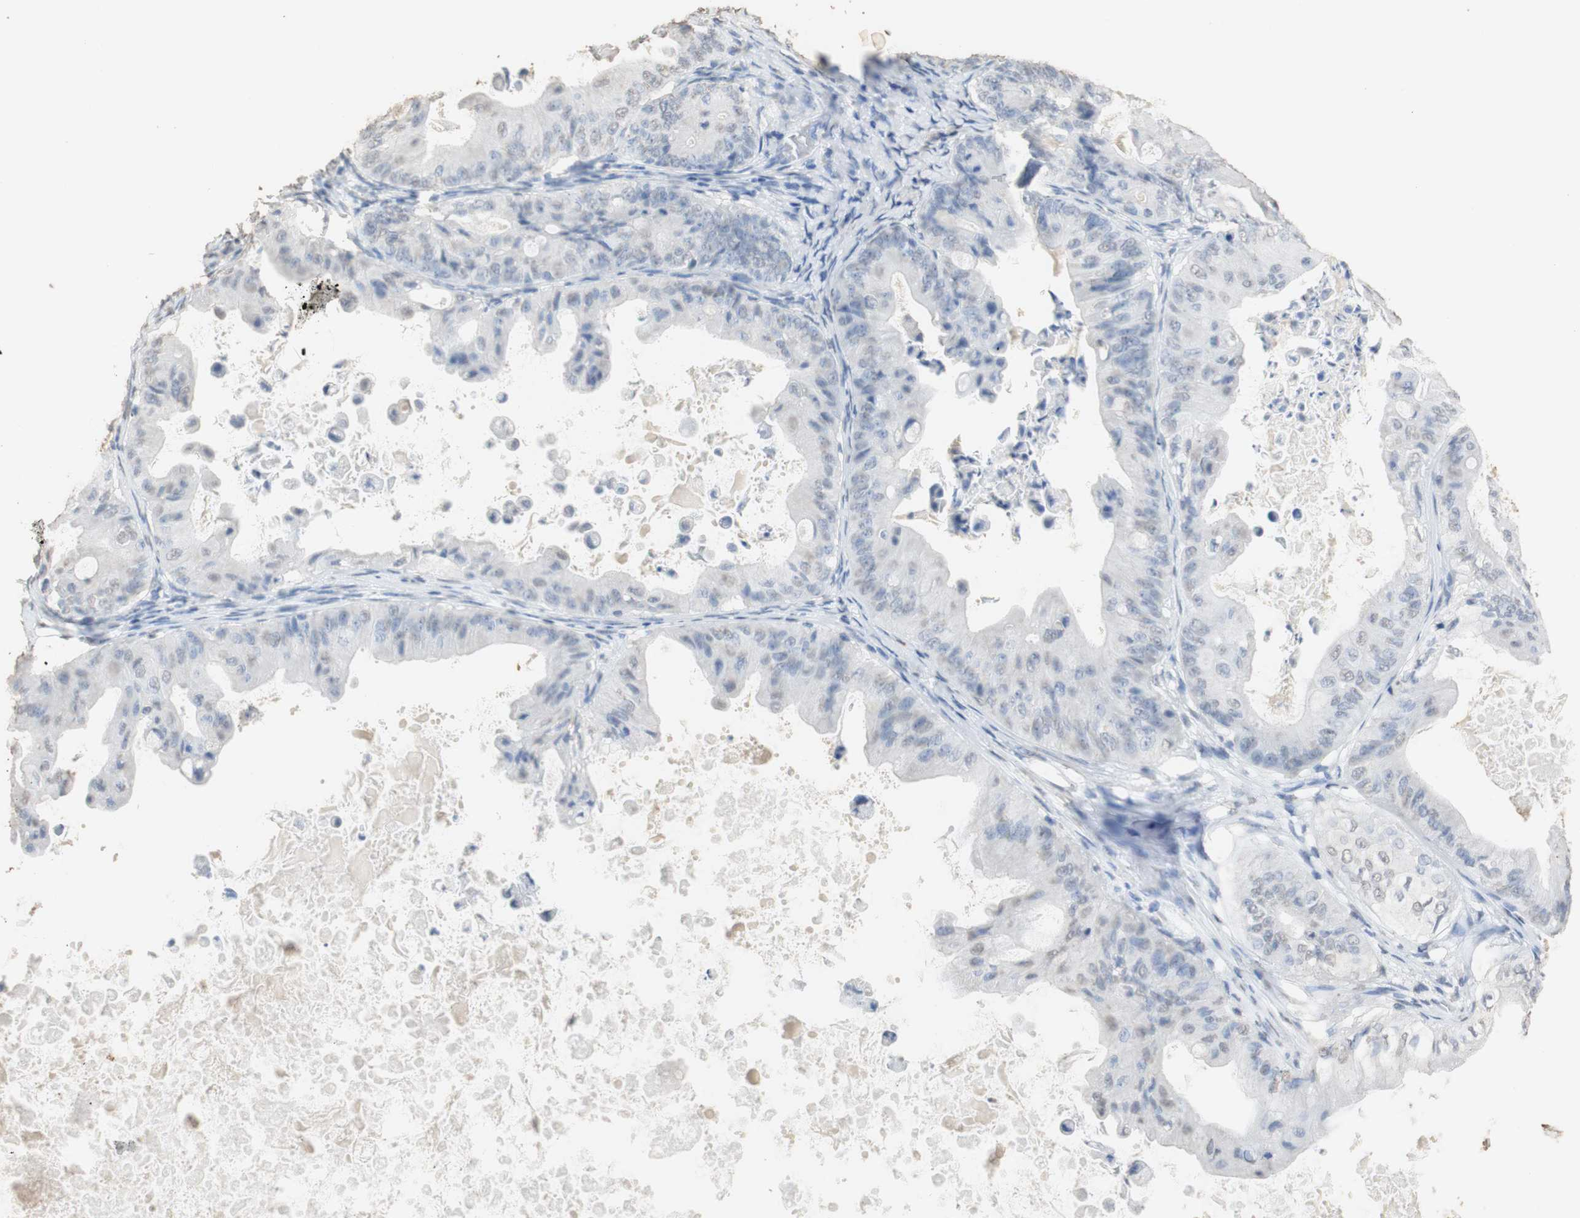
{"staining": {"intensity": "weak", "quantity": "<25%", "location": "cytoplasmic/membranous,nuclear"}, "tissue": "ovarian cancer", "cell_type": "Tumor cells", "image_type": "cancer", "snomed": [{"axis": "morphology", "description": "Cystadenocarcinoma, mucinous, NOS"}, {"axis": "topography", "description": "Ovary"}], "caption": "IHC histopathology image of neoplastic tissue: ovarian cancer (mucinous cystadenocarcinoma) stained with DAB displays no significant protein positivity in tumor cells. (DAB (3,3'-diaminobenzidine) immunohistochemistry (IHC) with hematoxylin counter stain).", "gene": "L1CAM", "patient": {"sex": "female", "age": 37}}